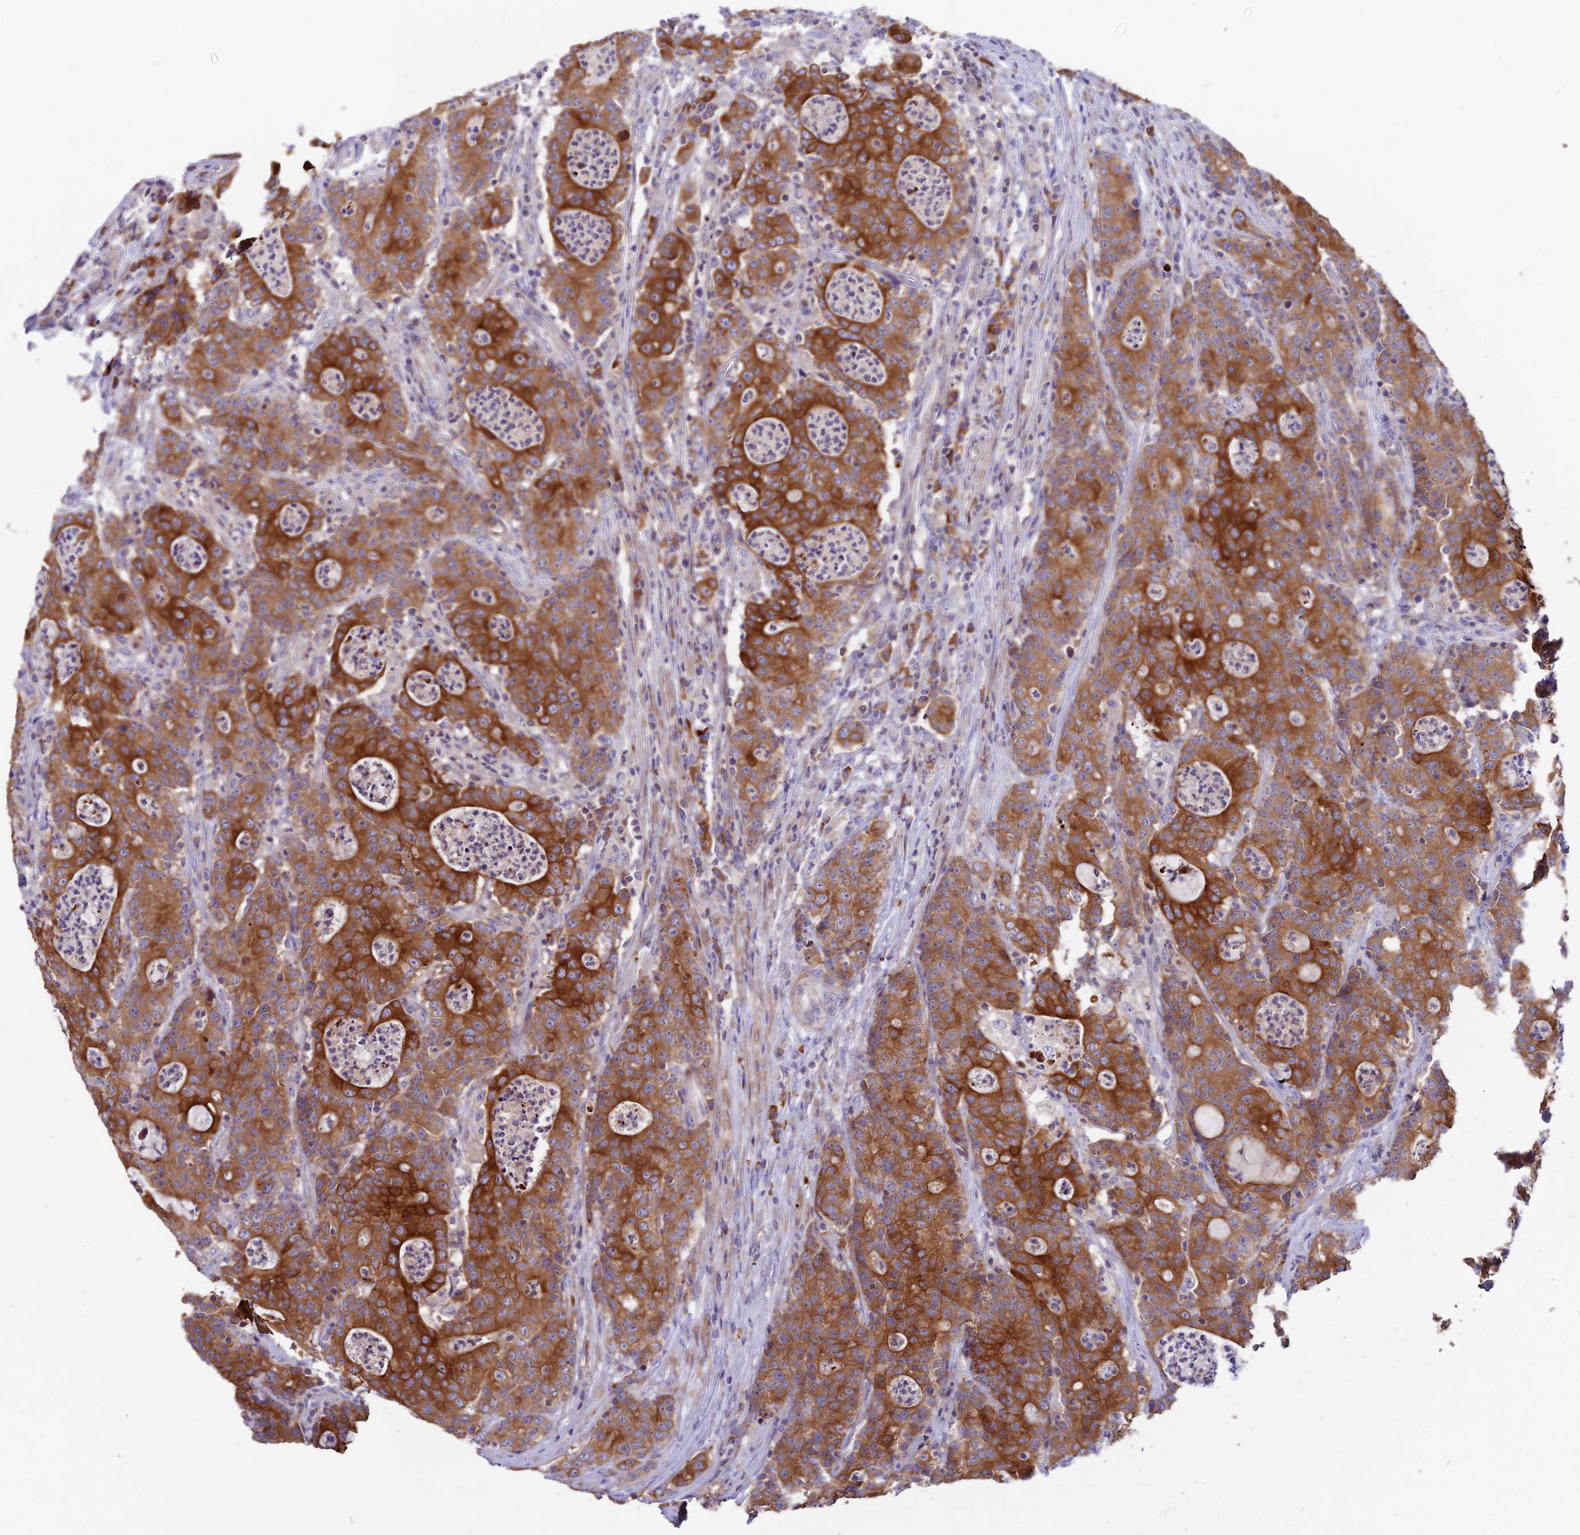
{"staining": {"intensity": "strong", "quantity": ">75%", "location": "cytoplasmic/membranous"}, "tissue": "colorectal cancer", "cell_type": "Tumor cells", "image_type": "cancer", "snomed": [{"axis": "morphology", "description": "Adenocarcinoma, NOS"}, {"axis": "topography", "description": "Colon"}], "caption": "A histopathology image showing strong cytoplasmic/membranous expression in approximately >75% of tumor cells in colorectal cancer (adenocarcinoma), as visualized by brown immunohistochemical staining.", "gene": "DENND2D", "patient": {"sex": "male", "age": 83}}